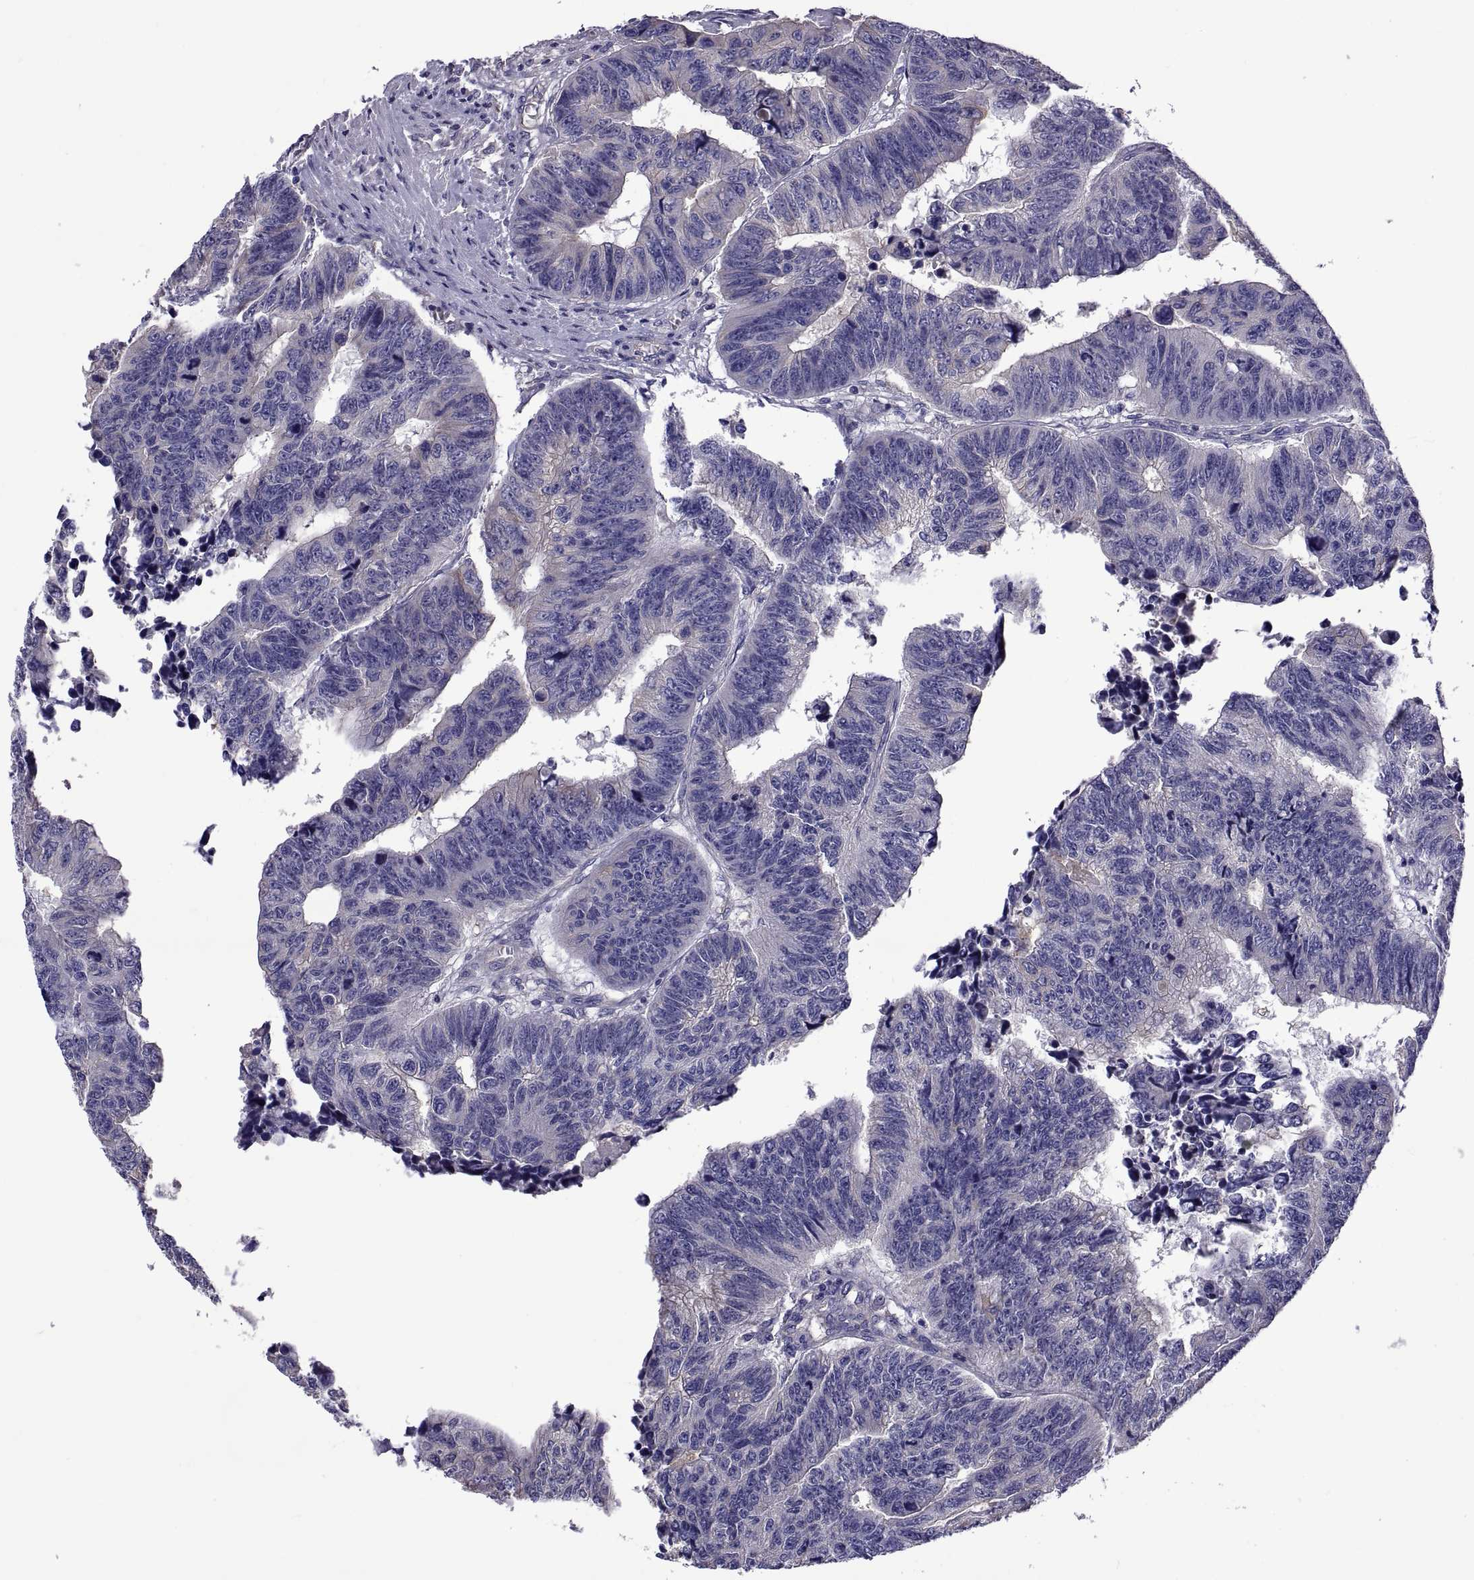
{"staining": {"intensity": "weak", "quantity": "<25%", "location": "cytoplasmic/membranous"}, "tissue": "colorectal cancer", "cell_type": "Tumor cells", "image_type": "cancer", "snomed": [{"axis": "morphology", "description": "Adenocarcinoma, NOS"}, {"axis": "topography", "description": "Rectum"}], "caption": "This is an immunohistochemistry (IHC) micrograph of colorectal cancer. There is no expression in tumor cells.", "gene": "TMC3", "patient": {"sex": "female", "age": 85}}